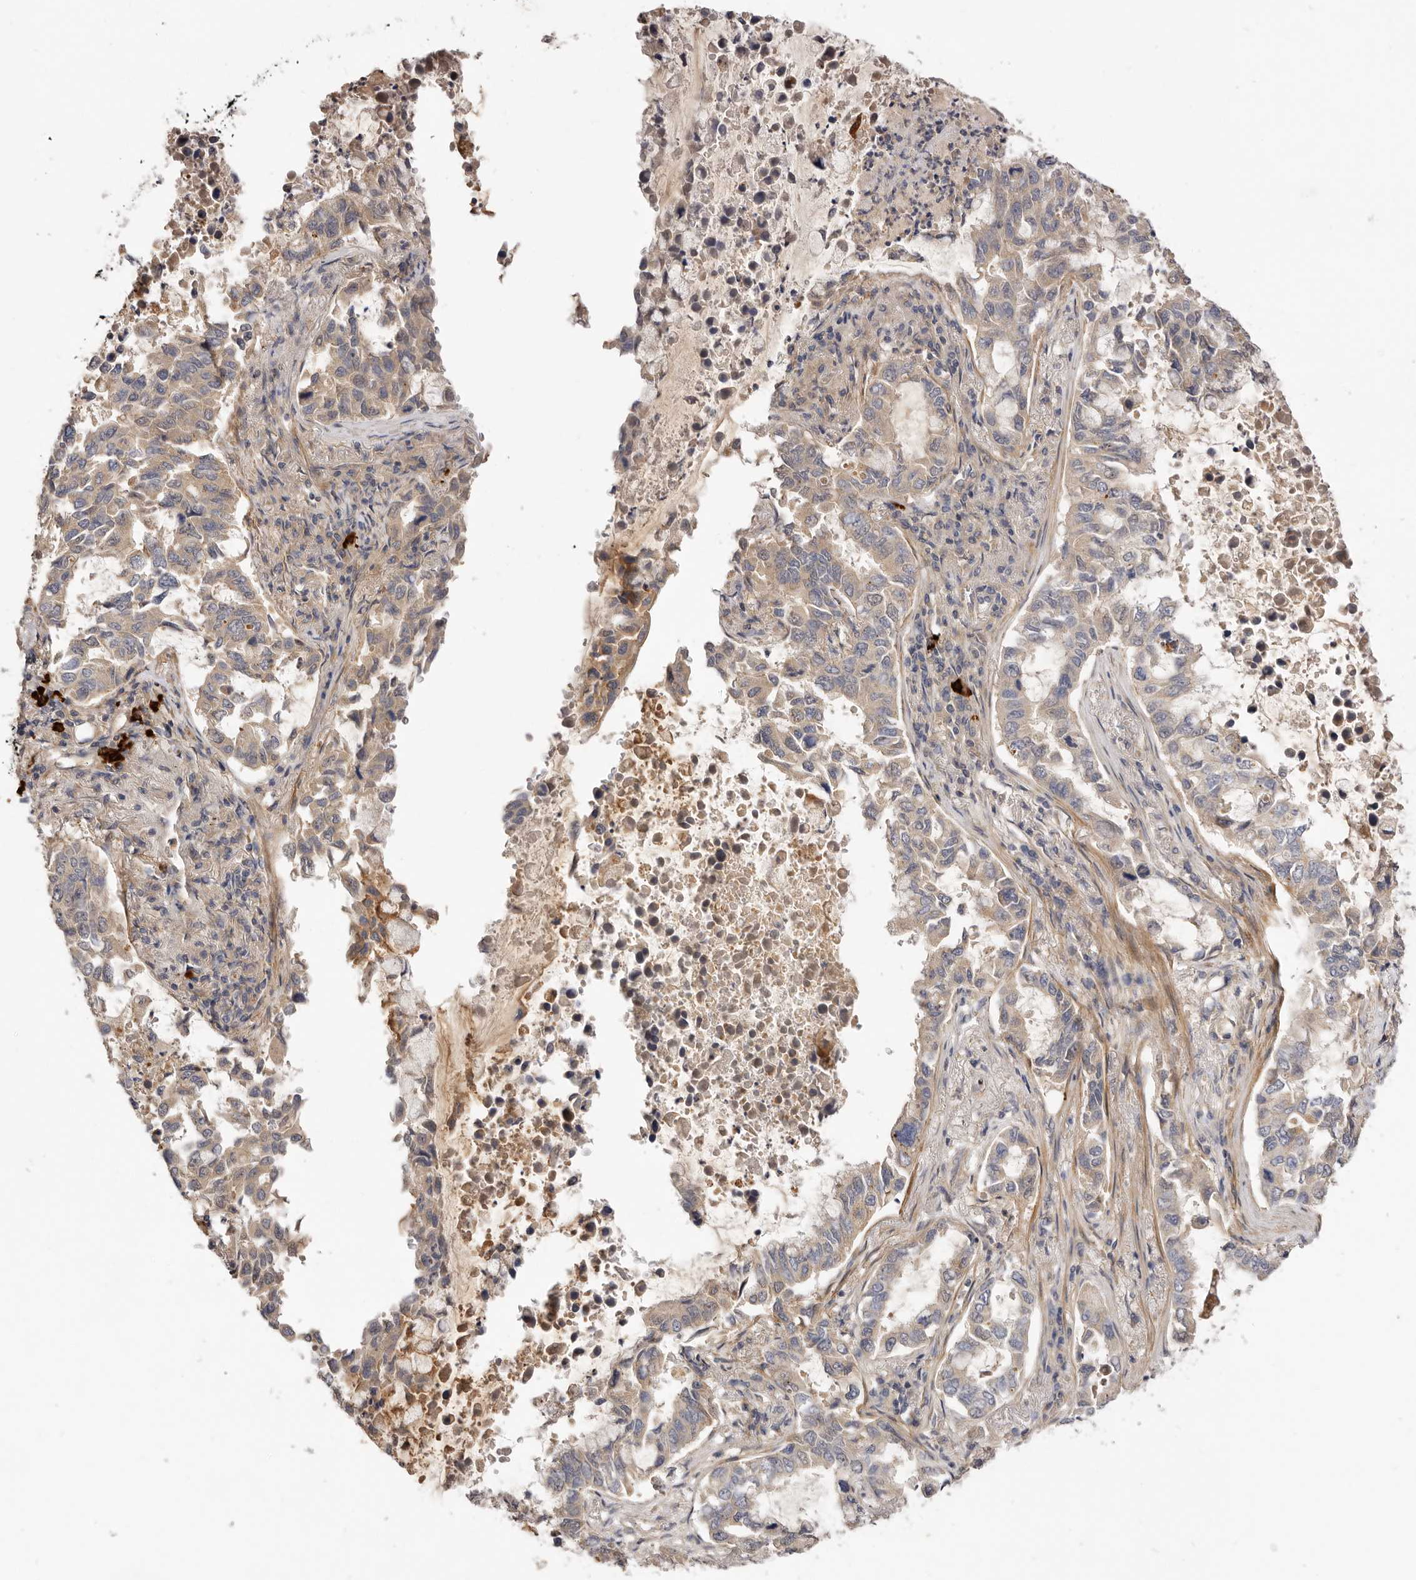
{"staining": {"intensity": "weak", "quantity": "<25%", "location": "cytoplasmic/membranous"}, "tissue": "lung cancer", "cell_type": "Tumor cells", "image_type": "cancer", "snomed": [{"axis": "morphology", "description": "Adenocarcinoma, NOS"}, {"axis": "topography", "description": "Lung"}], "caption": "A photomicrograph of human lung cancer is negative for staining in tumor cells. The staining was performed using DAB to visualize the protein expression in brown, while the nuclei were stained in blue with hematoxylin (Magnification: 20x).", "gene": "ADAMTS9", "patient": {"sex": "male", "age": 64}}